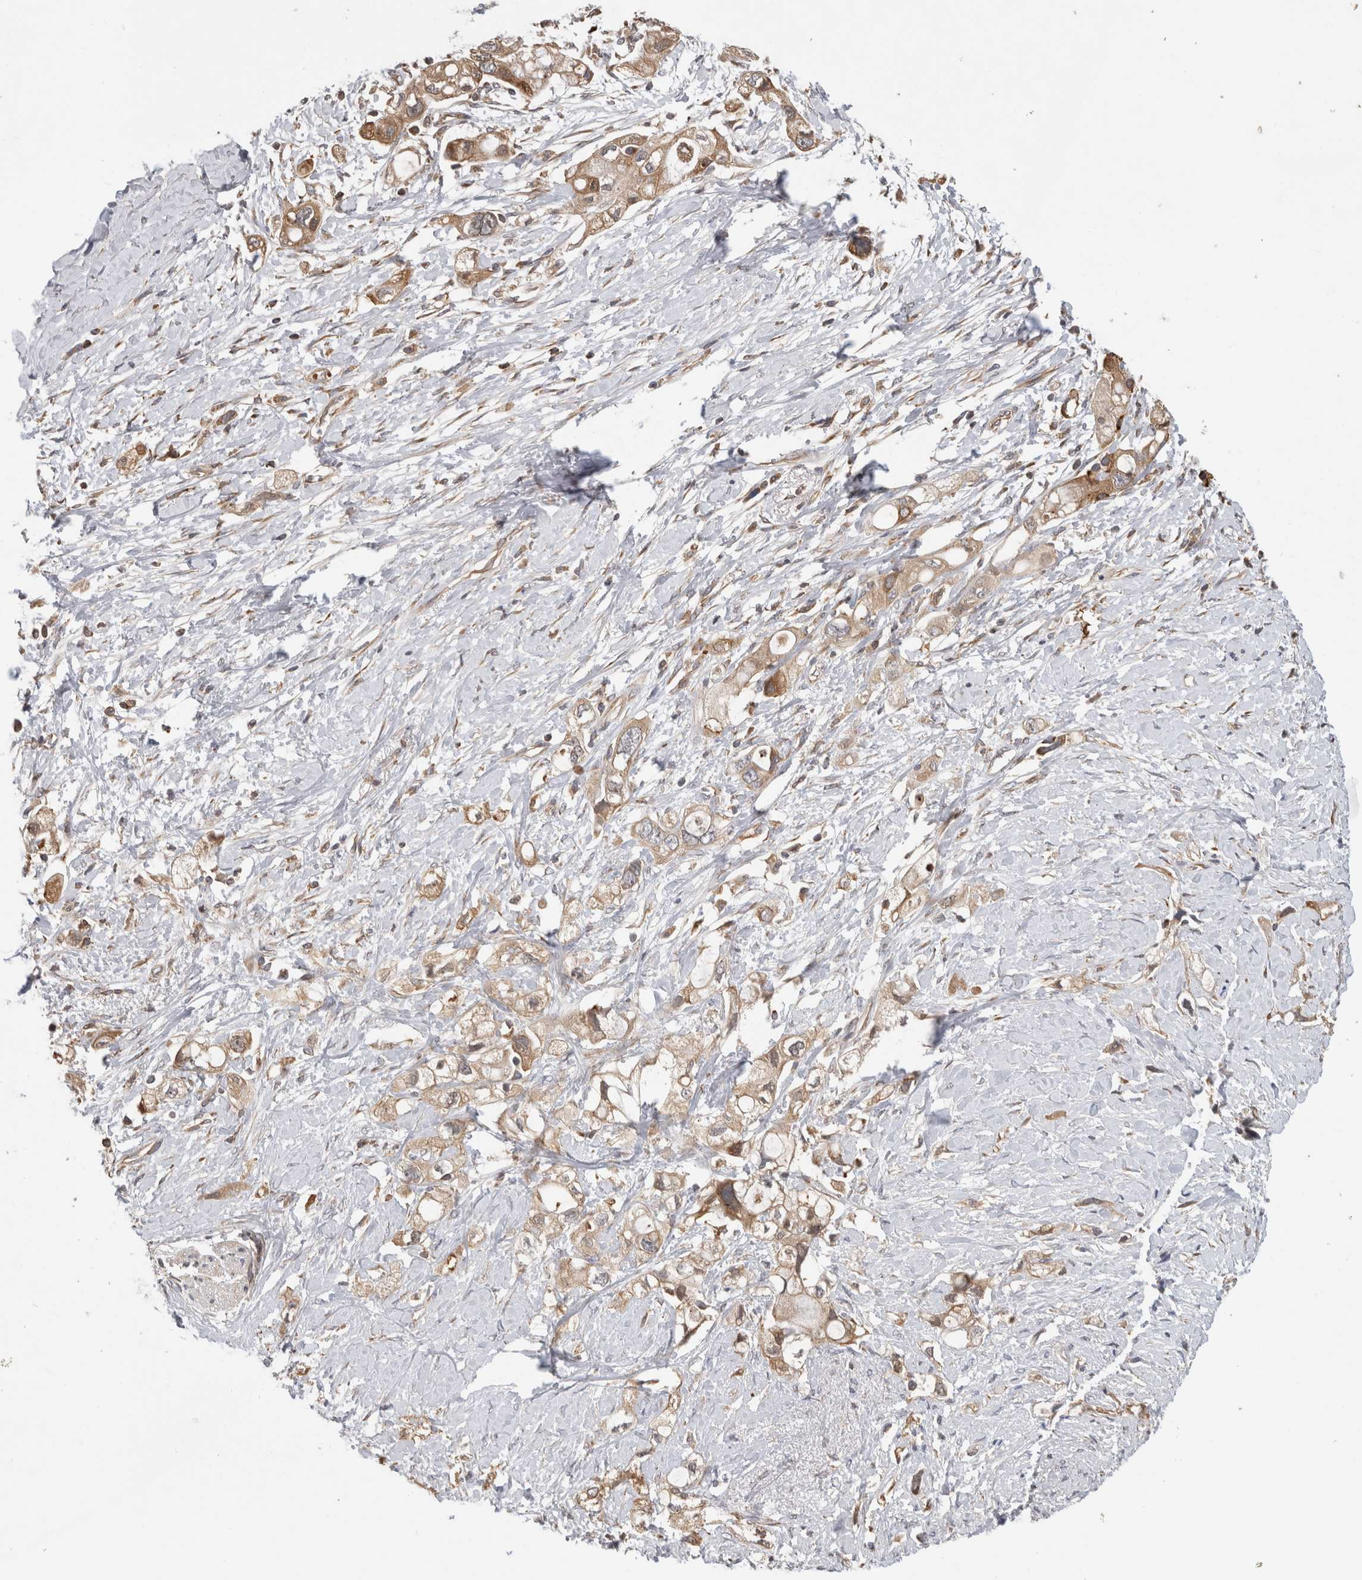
{"staining": {"intensity": "moderate", "quantity": ">75%", "location": "cytoplasmic/membranous"}, "tissue": "pancreatic cancer", "cell_type": "Tumor cells", "image_type": "cancer", "snomed": [{"axis": "morphology", "description": "Adenocarcinoma, NOS"}, {"axis": "topography", "description": "Pancreas"}], "caption": "Pancreatic cancer (adenocarcinoma) stained with immunohistochemistry (IHC) demonstrates moderate cytoplasmic/membranous expression in about >75% of tumor cells.", "gene": "PARP6", "patient": {"sex": "female", "age": 56}}